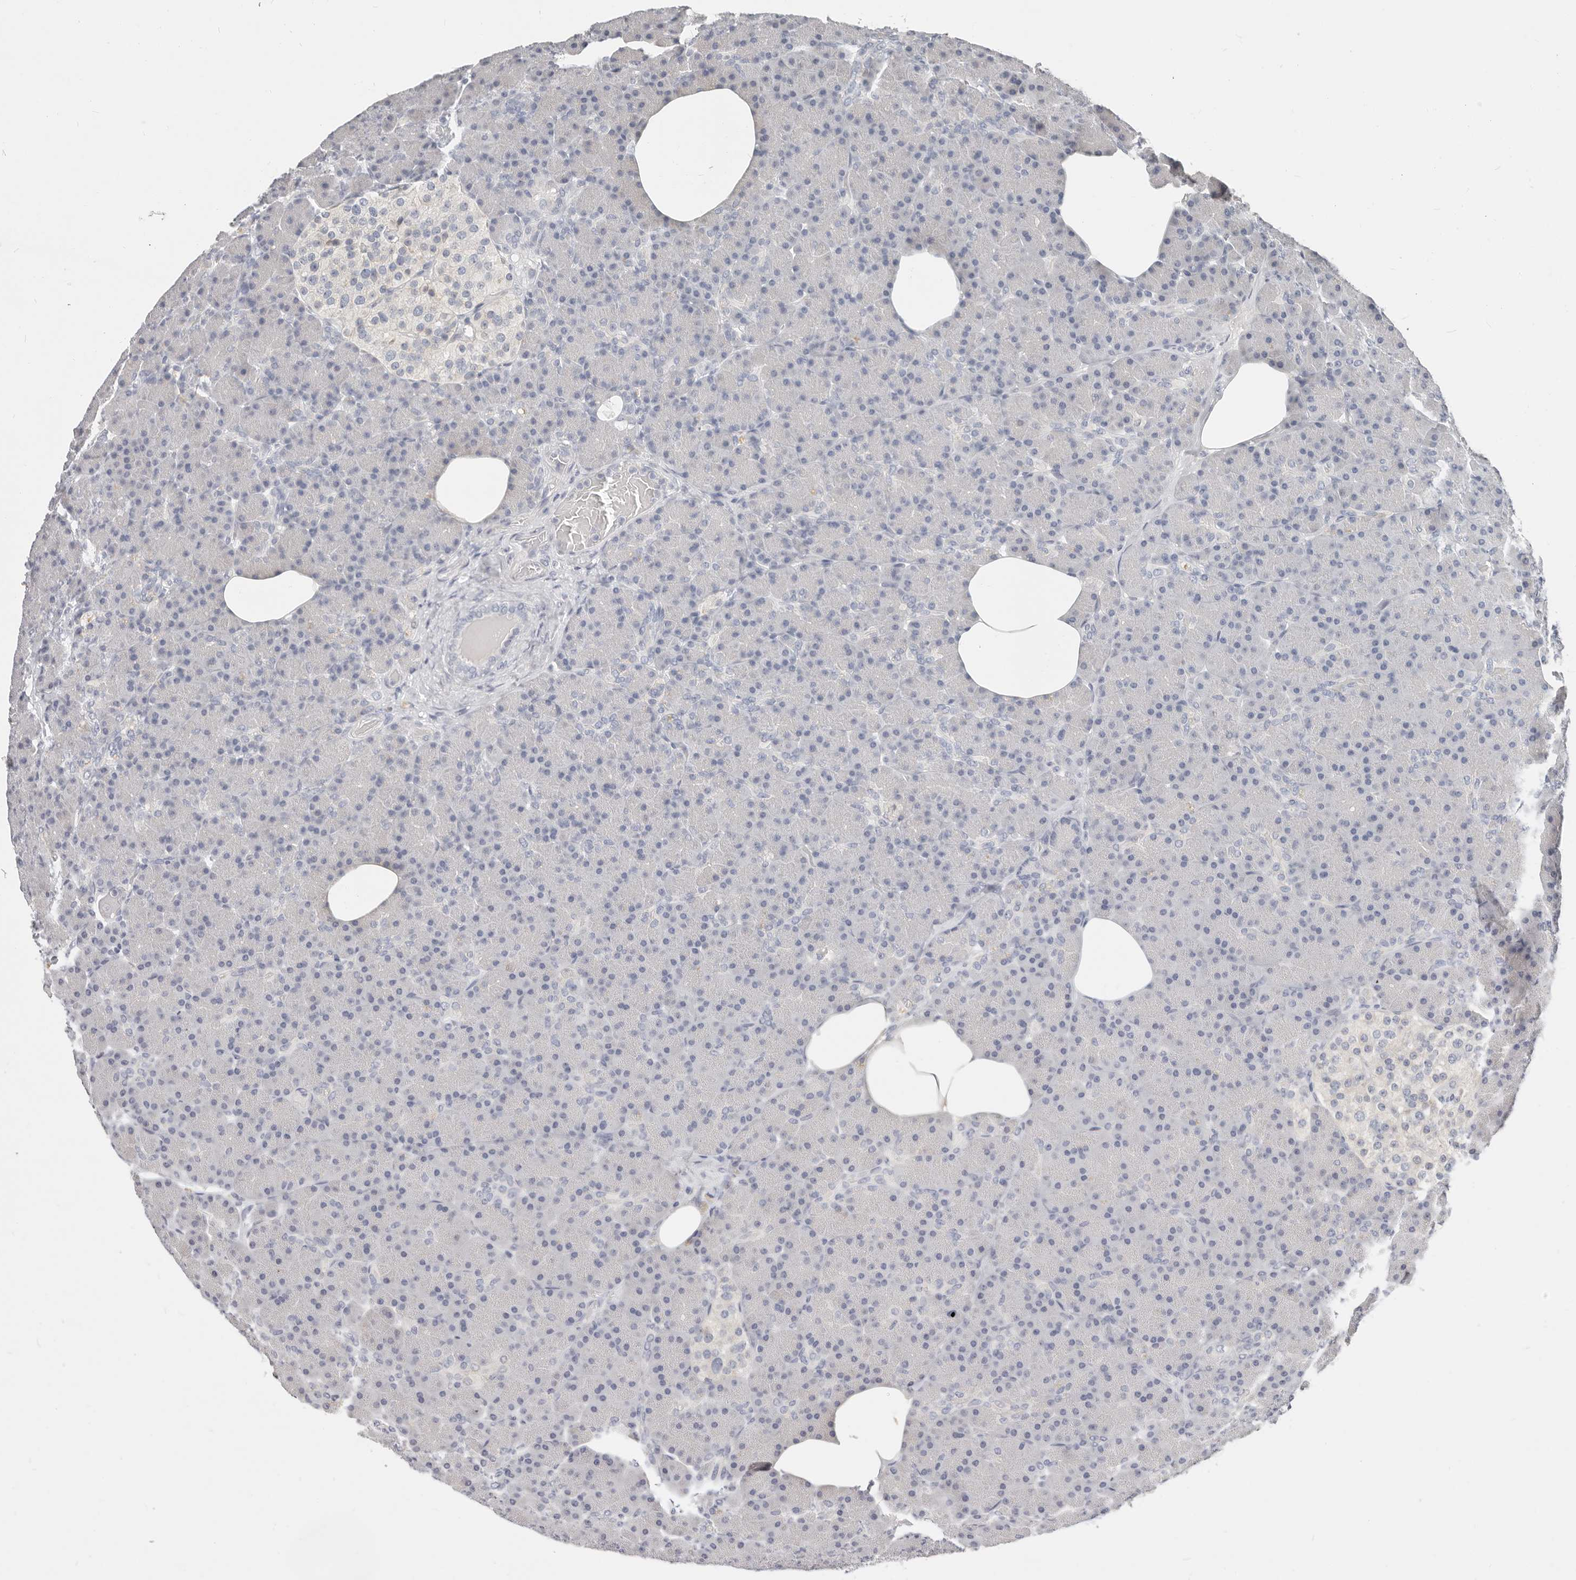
{"staining": {"intensity": "negative", "quantity": "none", "location": "none"}, "tissue": "pancreas", "cell_type": "Exocrine glandular cells", "image_type": "normal", "snomed": [{"axis": "morphology", "description": "Normal tissue, NOS"}, {"axis": "topography", "description": "Pancreas"}], "caption": "The immunohistochemistry photomicrograph has no significant staining in exocrine glandular cells of pancreas.", "gene": "TMEM63B", "patient": {"sex": "female", "age": 43}}